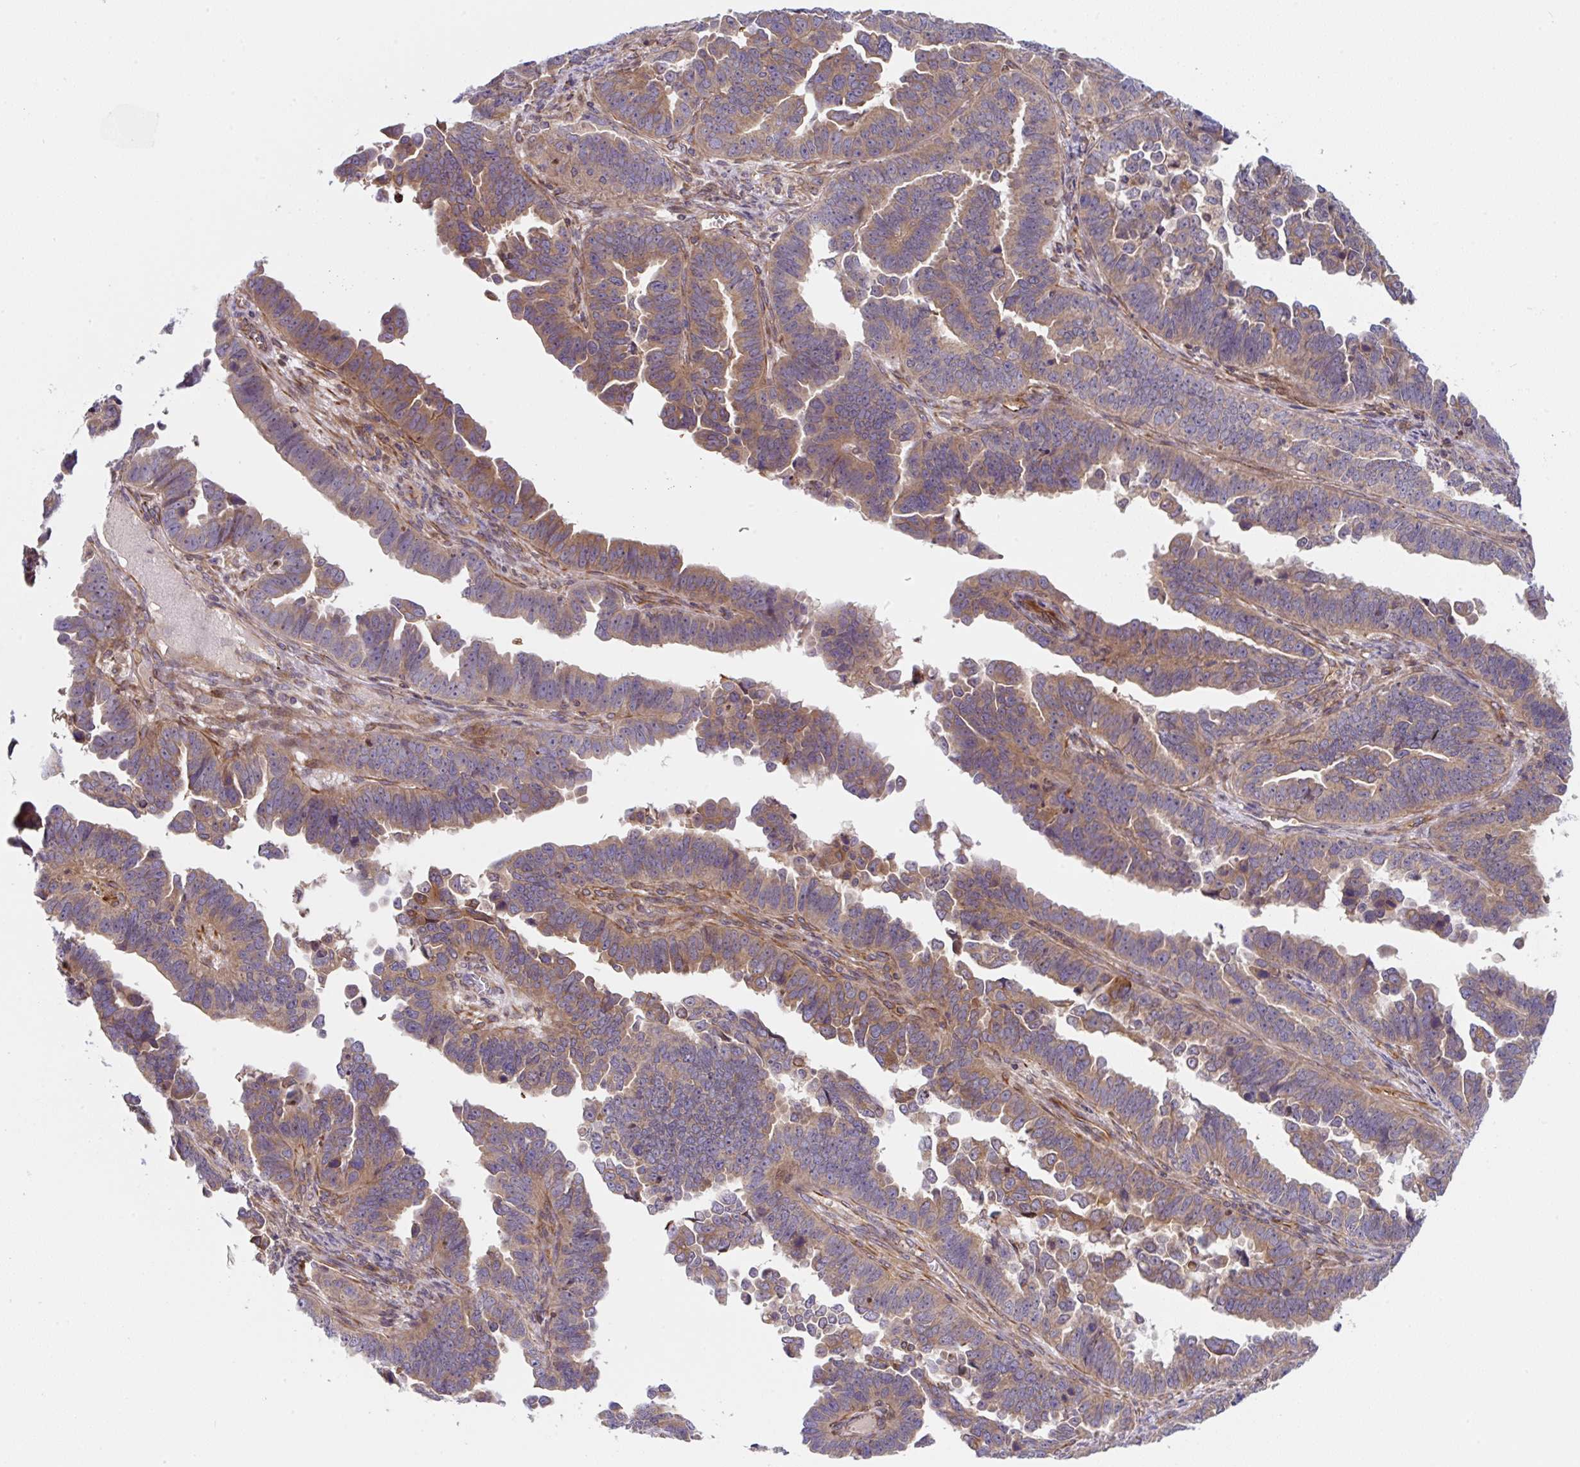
{"staining": {"intensity": "moderate", "quantity": "25%-75%", "location": "cytoplasmic/membranous"}, "tissue": "endometrial cancer", "cell_type": "Tumor cells", "image_type": "cancer", "snomed": [{"axis": "morphology", "description": "Adenocarcinoma, NOS"}, {"axis": "topography", "description": "Endometrium"}], "caption": "The photomicrograph displays a brown stain indicating the presence of a protein in the cytoplasmic/membranous of tumor cells in endometrial adenocarcinoma.", "gene": "APOBEC3D", "patient": {"sex": "female", "age": 75}}